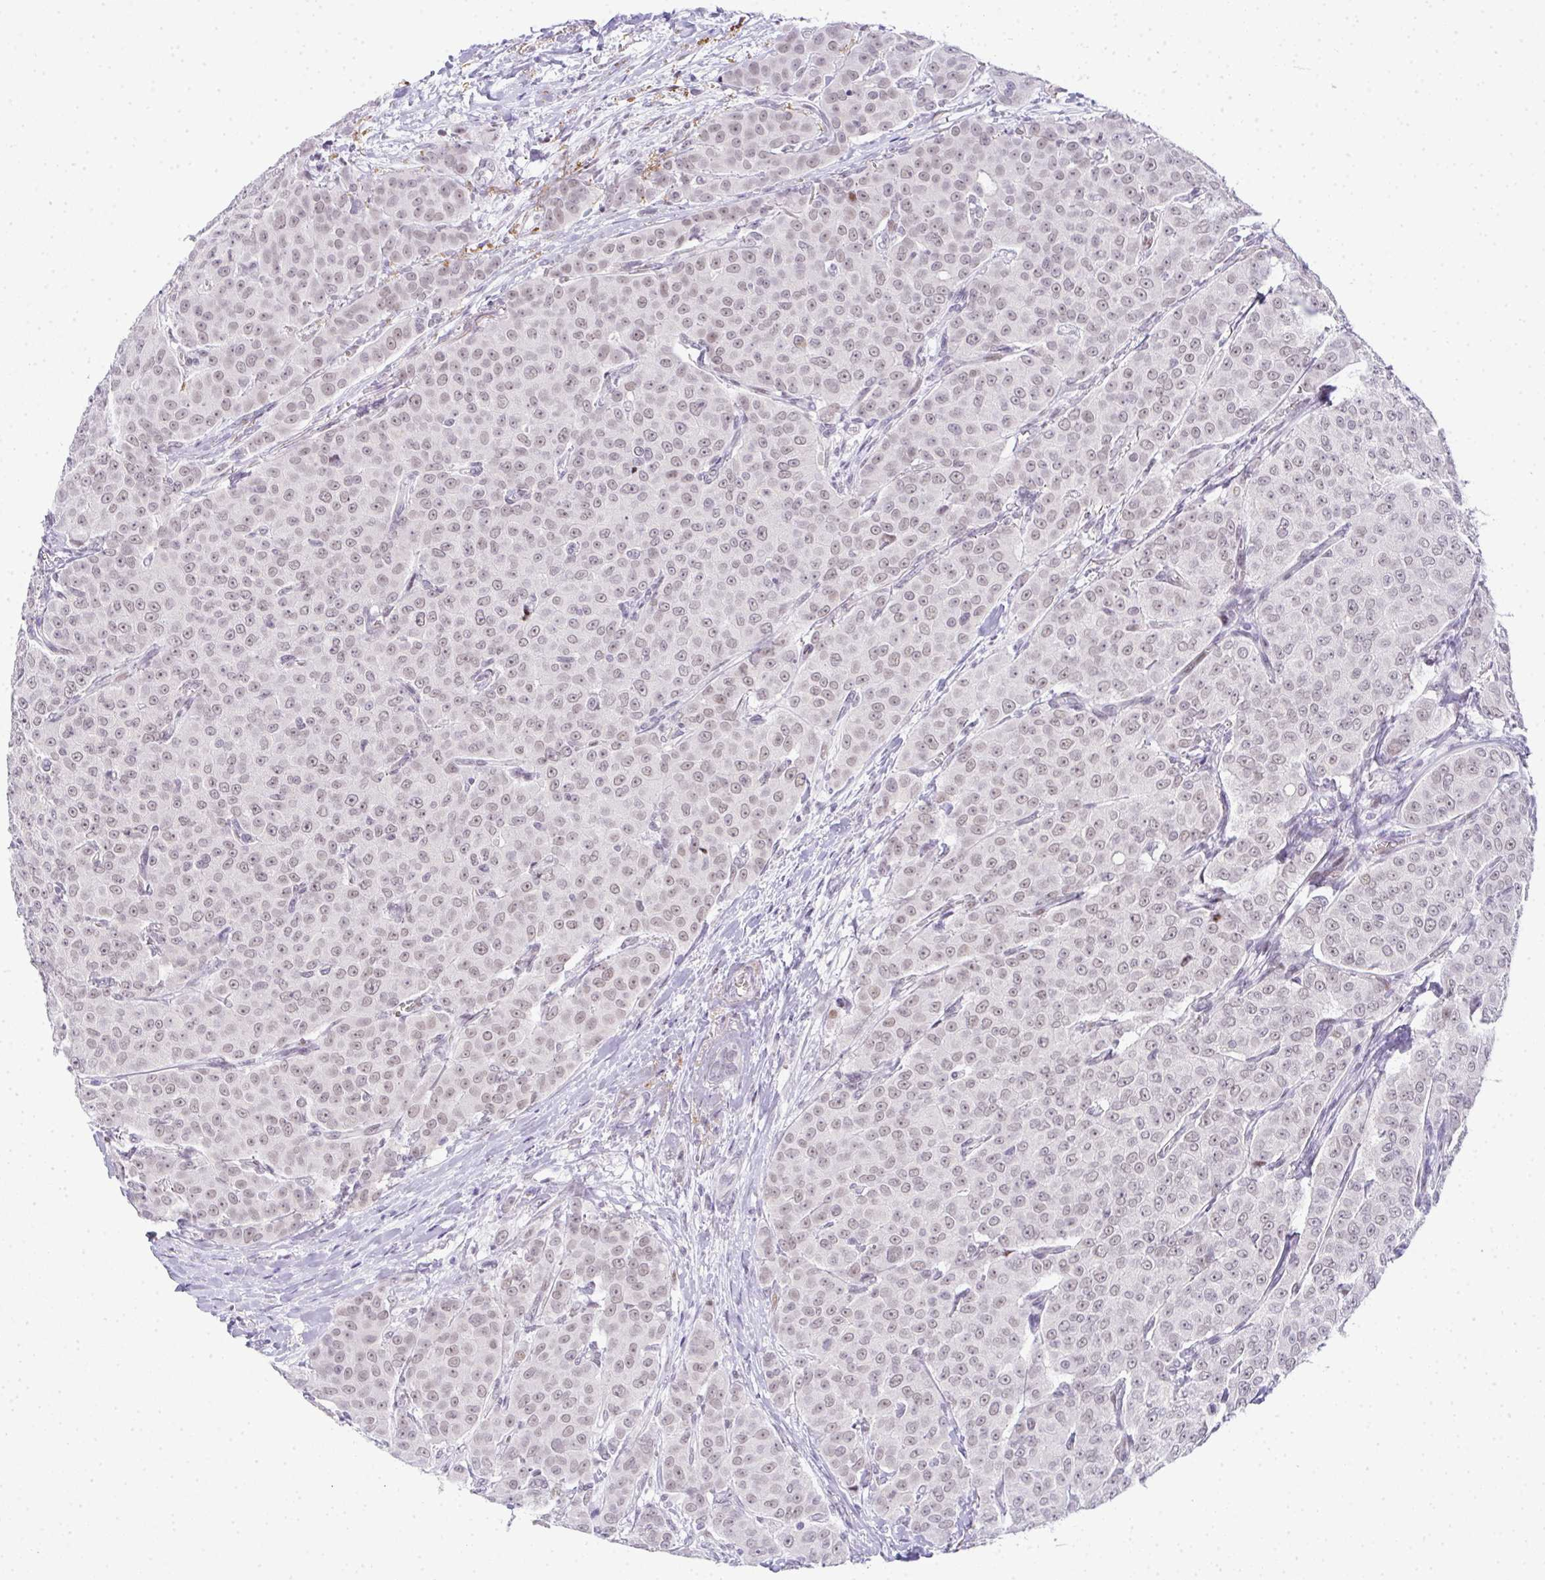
{"staining": {"intensity": "weak", "quantity": "25%-75%", "location": "nuclear"}, "tissue": "breast cancer", "cell_type": "Tumor cells", "image_type": "cancer", "snomed": [{"axis": "morphology", "description": "Duct carcinoma"}, {"axis": "topography", "description": "Breast"}], "caption": "Immunohistochemical staining of human breast cancer (invasive ductal carcinoma) displays low levels of weak nuclear protein expression in approximately 25%-75% of tumor cells.", "gene": "TNMD", "patient": {"sex": "female", "age": 91}}